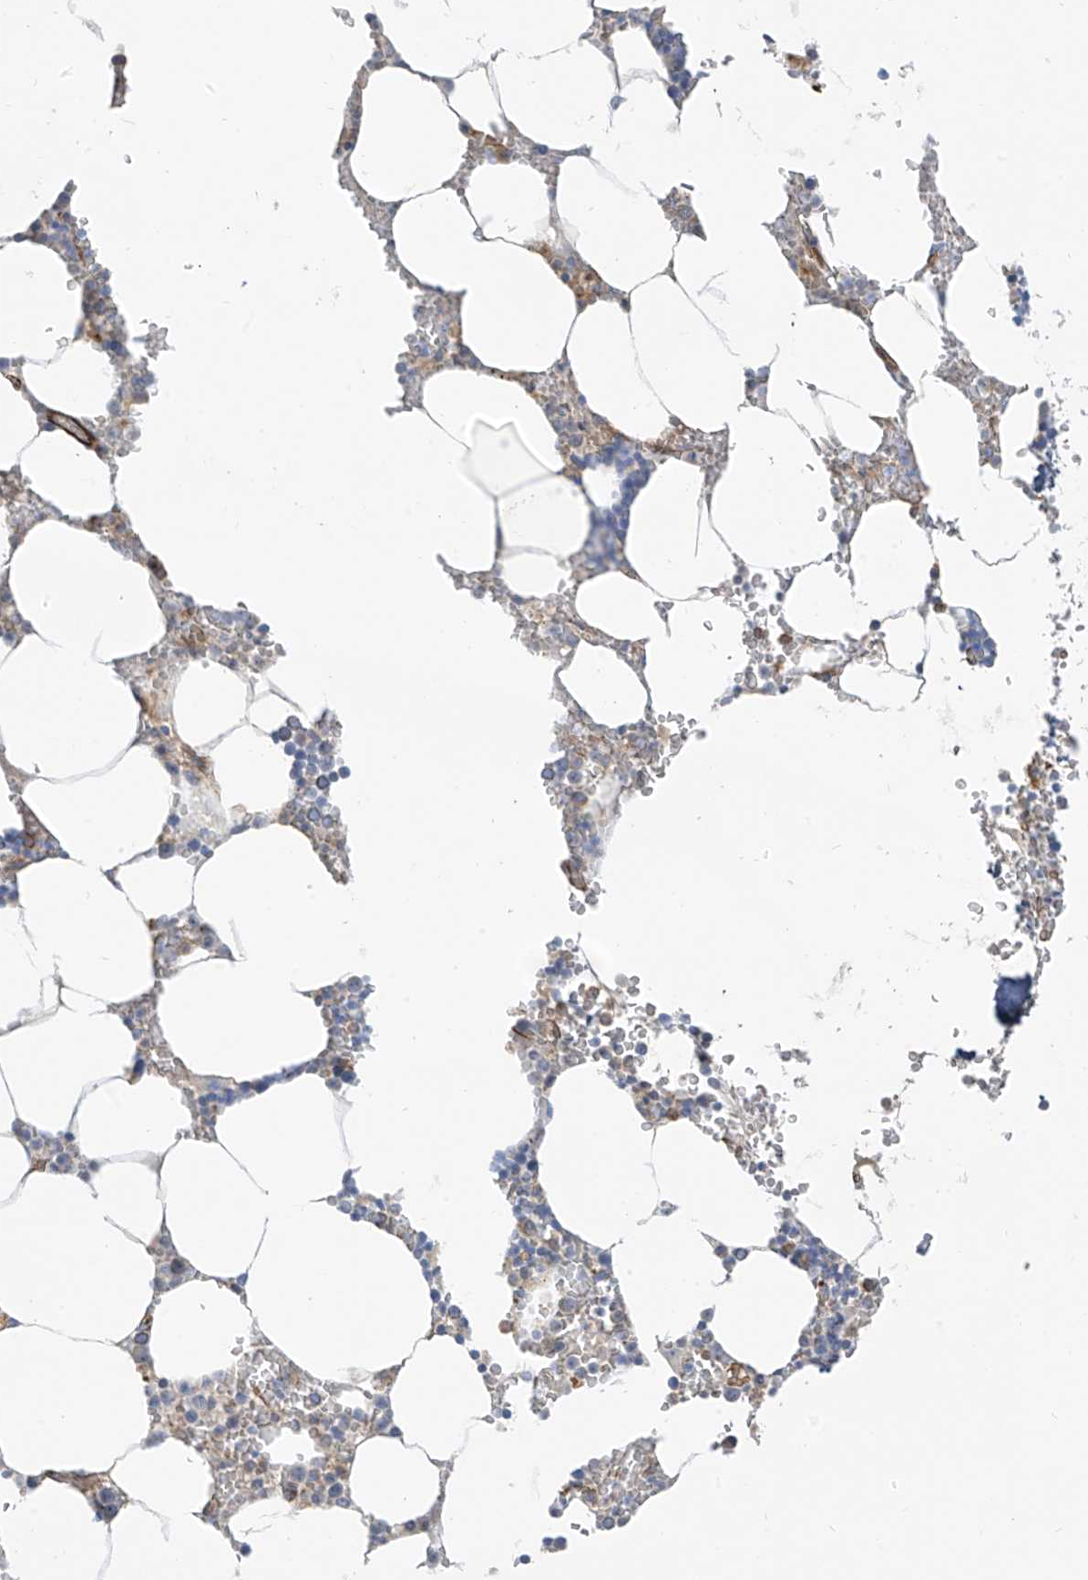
{"staining": {"intensity": "weak", "quantity": "<25%", "location": "cytoplasmic/membranous"}, "tissue": "bone marrow", "cell_type": "Hematopoietic cells", "image_type": "normal", "snomed": [{"axis": "morphology", "description": "Normal tissue, NOS"}, {"axis": "topography", "description": "Bone marrow"}], "caption": "A histopathology image of bone marrow stained for a protein displays no brown staining in hematopoietic cells. (Brightfield microscopy of DAB (3,3'-diaminobenzidine) IHC at high magnification).", "gene": "C2orf42", "patient": {"sex": "male", "age": 70}}